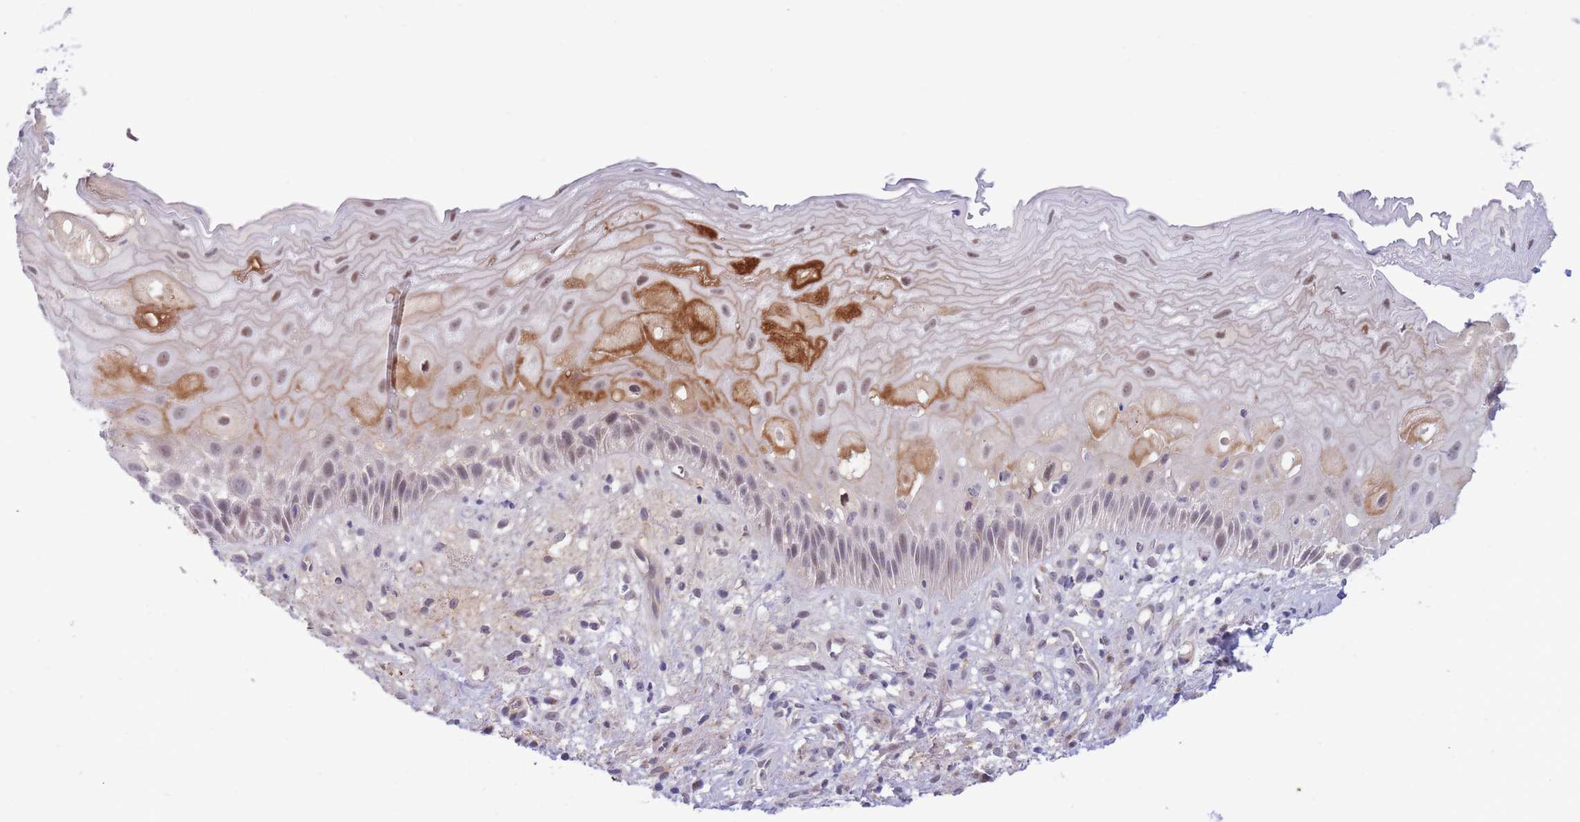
{"staining": {"intensity": "strong", "quantity": "<25%", "location": "cytoplasmic/membranous"}, "tissue": "esophagus", "cell_type": "Squamous epithelial cells", "image_type": "normal", "snomed": [{"axis": "morphology", "description": "Normal tissue, NOS"}, {"axis": "topography", "description": "Esophagus"}], "caption": "An image of esophagus stained for a protein reveals strong cytoplasmic/membranous brown staining in squamous epithelial cells.", "gene": "APOL4", "patient": {"sex": "male", "age": 60}}